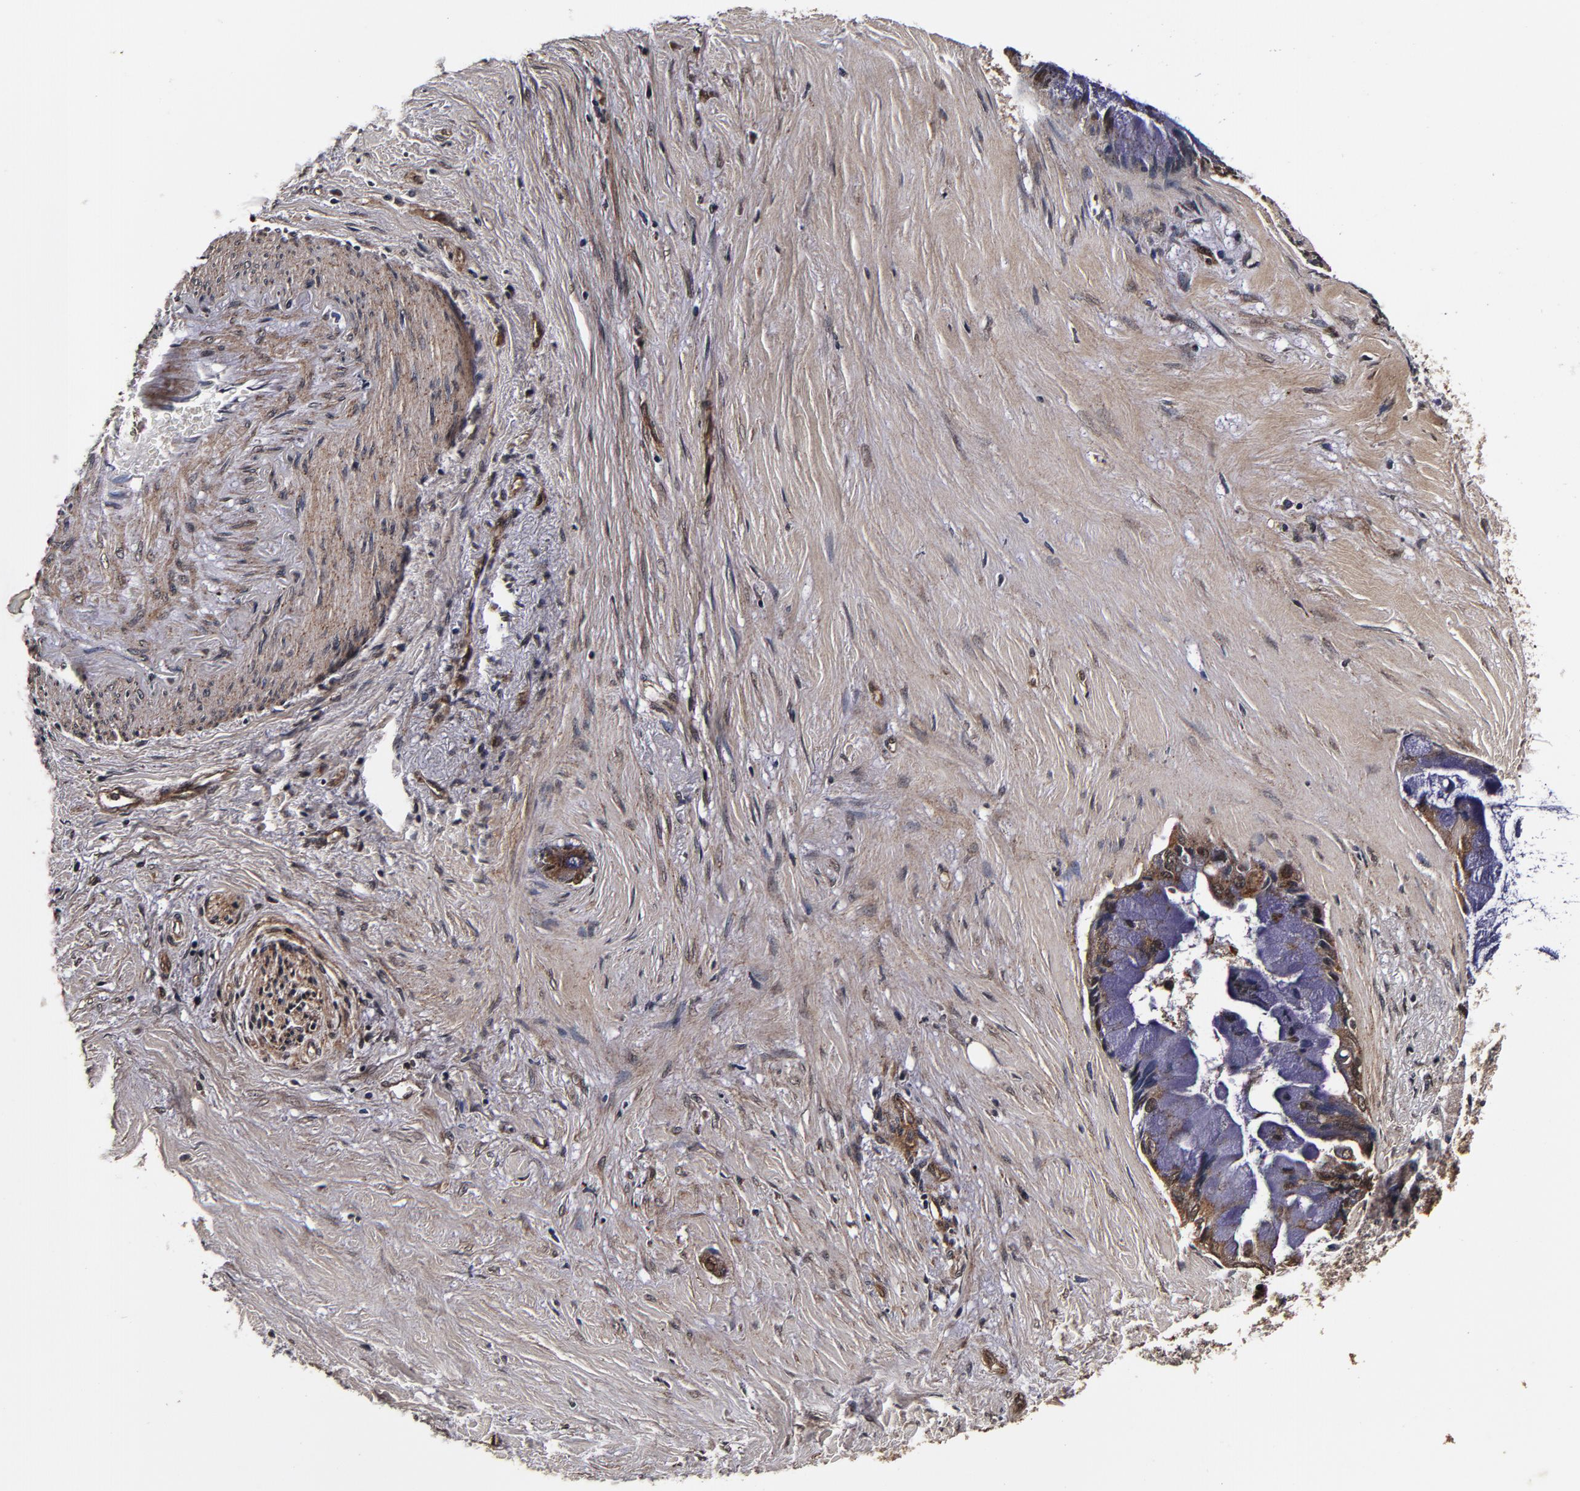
{"staining": {"intensity": "moderate", "quantity": ">75%", "location": "cytoplasmic/membranous"}, "tissue": "pancreatic cancer", "cell_type": "Tumor cells", "image_type": "cancer", "snomed": [{"axis": "morphology", "description": "Adenocarcinoma, NOS"}, {"axis": "topography", "description": "Pancreas"}], "caption": "A high-resolution photomicrograph shows IHC staining of pancreatic cancer (adenocarcinoma), which reveals moderate cytoplasmic/membranous expression in about >75% of tumor cells.", "gene": "MMP15", "patient": {"sex": "male", "age": 59}}